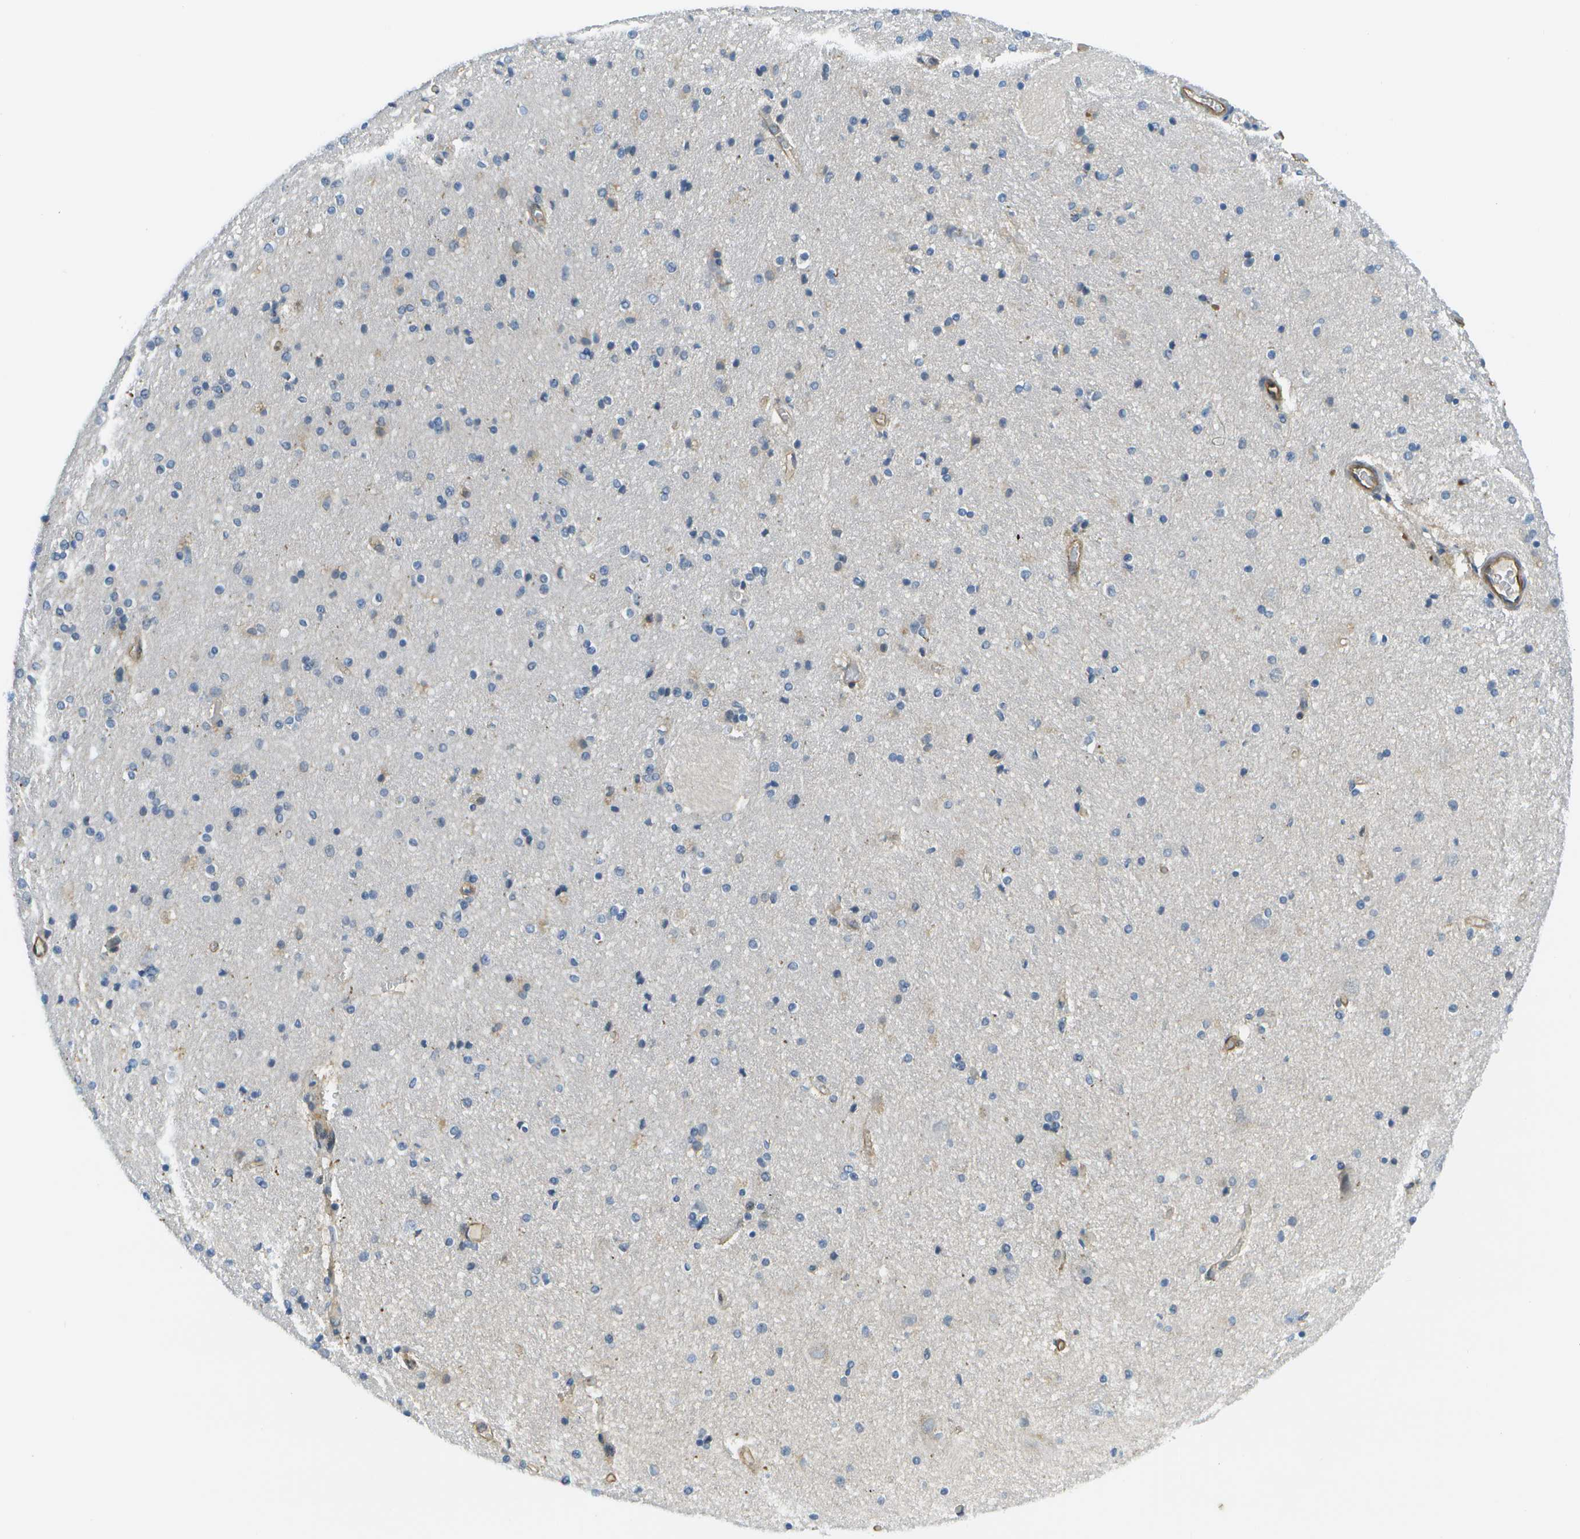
{"staining": {"intensity": "negative", "quantity": "none", "location": "none"}, "tissue": "hippocampus", "cell_type": "Glial cells", "image_type": "normal", "snomed": [{"axis": "morphology", "description": "Normal tissue, NOS"}, {"axis": "topography", "description": "Hippocampus"}], "caption": "There is no significant expression in glial cells of hippocampus. (Stains: DAB (3,3'-diaminobenzidine) IHC with hematoxylin counter stain, Microscopy: brightfield microscopy at high magnification).", "gene": "KIAA0040", "patient": {"sex": "female", "age": 54}}